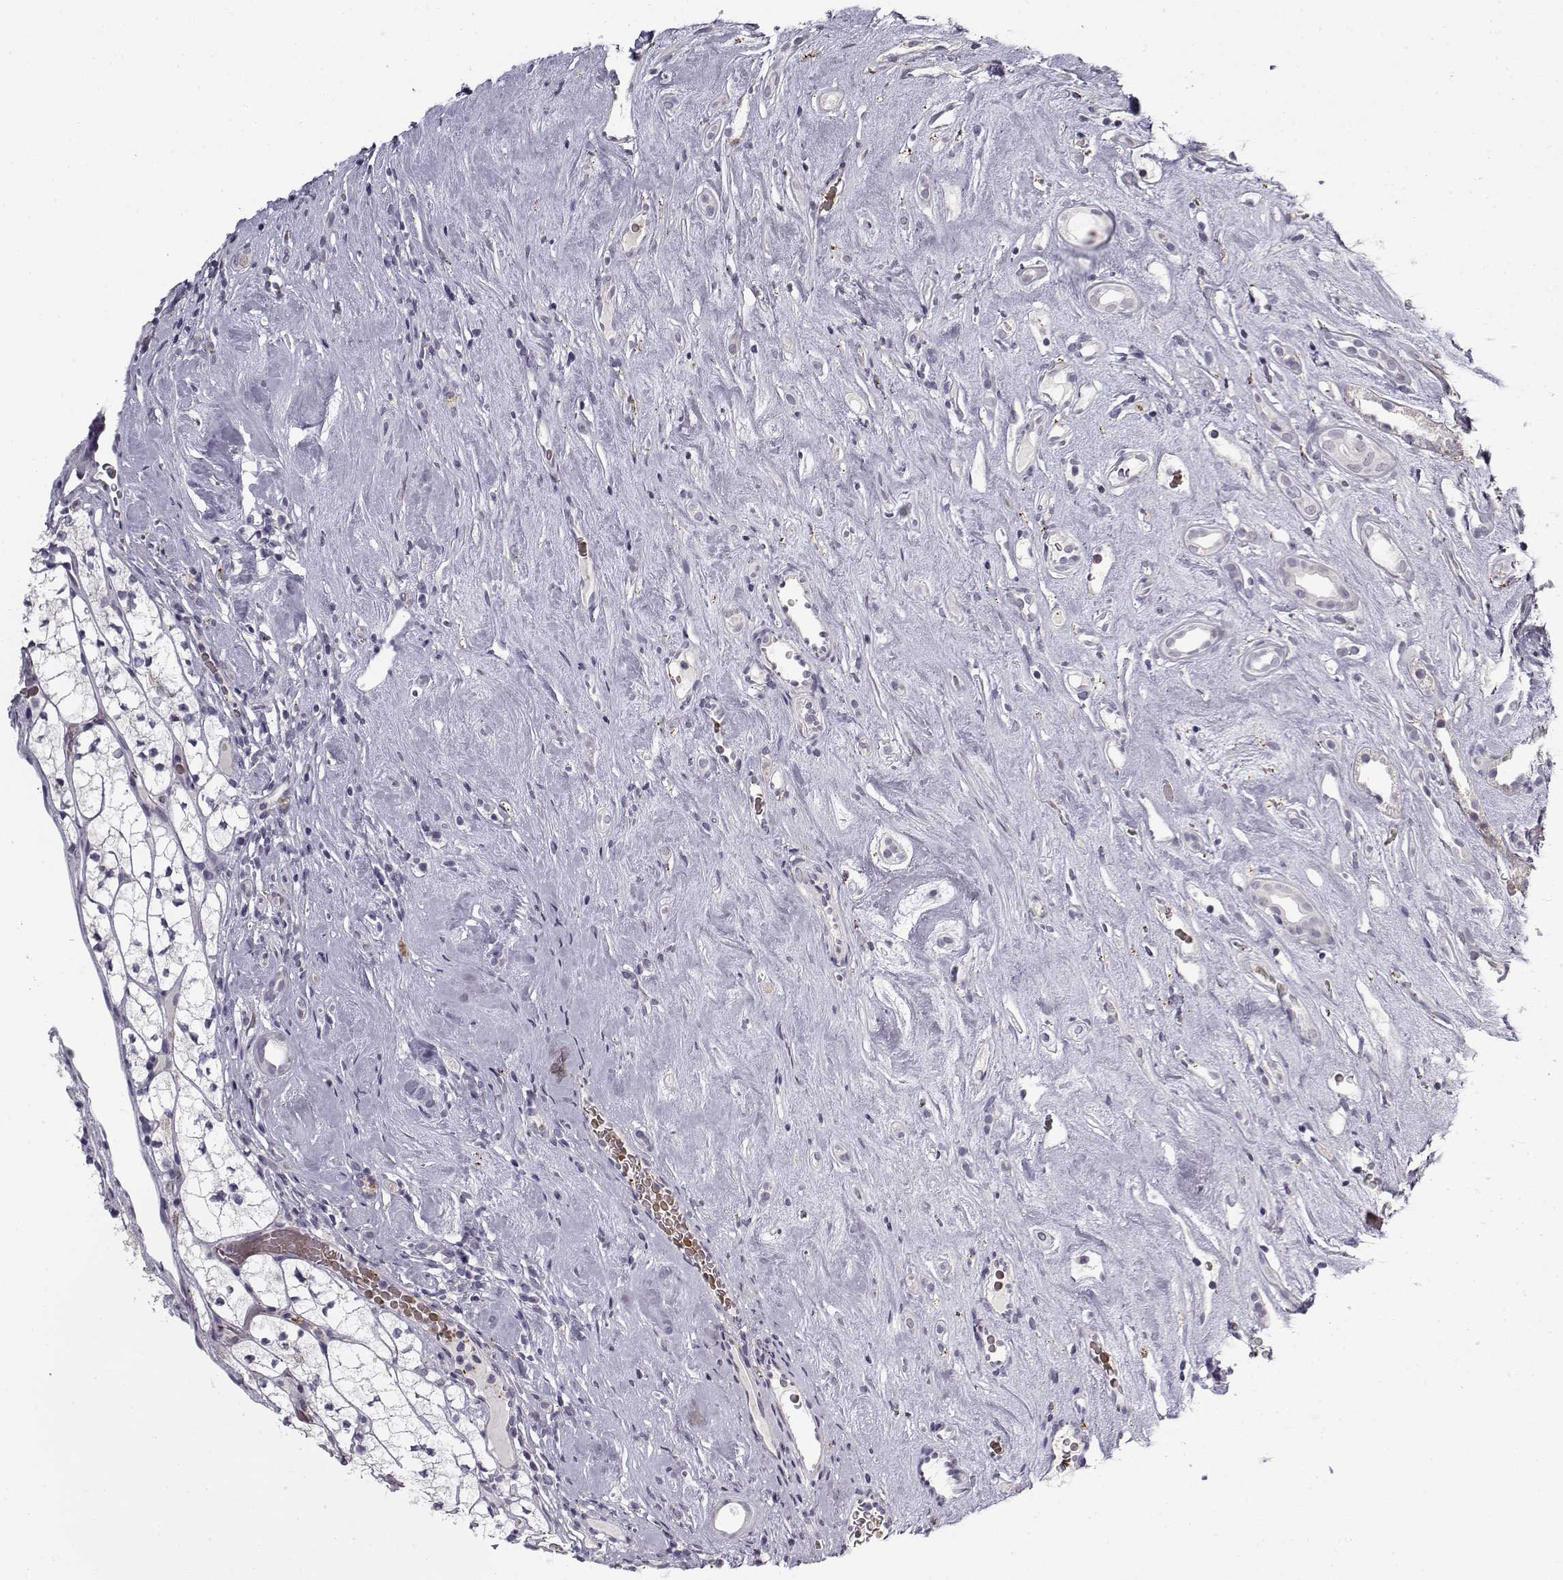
{"staining": {"intensity": "negative", "quantity": "none", "location": "none"}, "tissue": "renal cancer", "cell_type": "Tumor cells", "image_type": "cancer", "snomed": [{"axis": "morphology", "description": "Adenocarcinoma, NOS"}, {"axis": "topography", "description": "Kidney"}], "caption": "DAB (3,3'-diaminobenzidine) immunohistochemical staining of human adenocarcinoma (renal) shows no significant positivity in tumor cells. Nuclei are stained in blue.", "gene": "SNCA", "patient": {"sex": "female", "age": 89}}